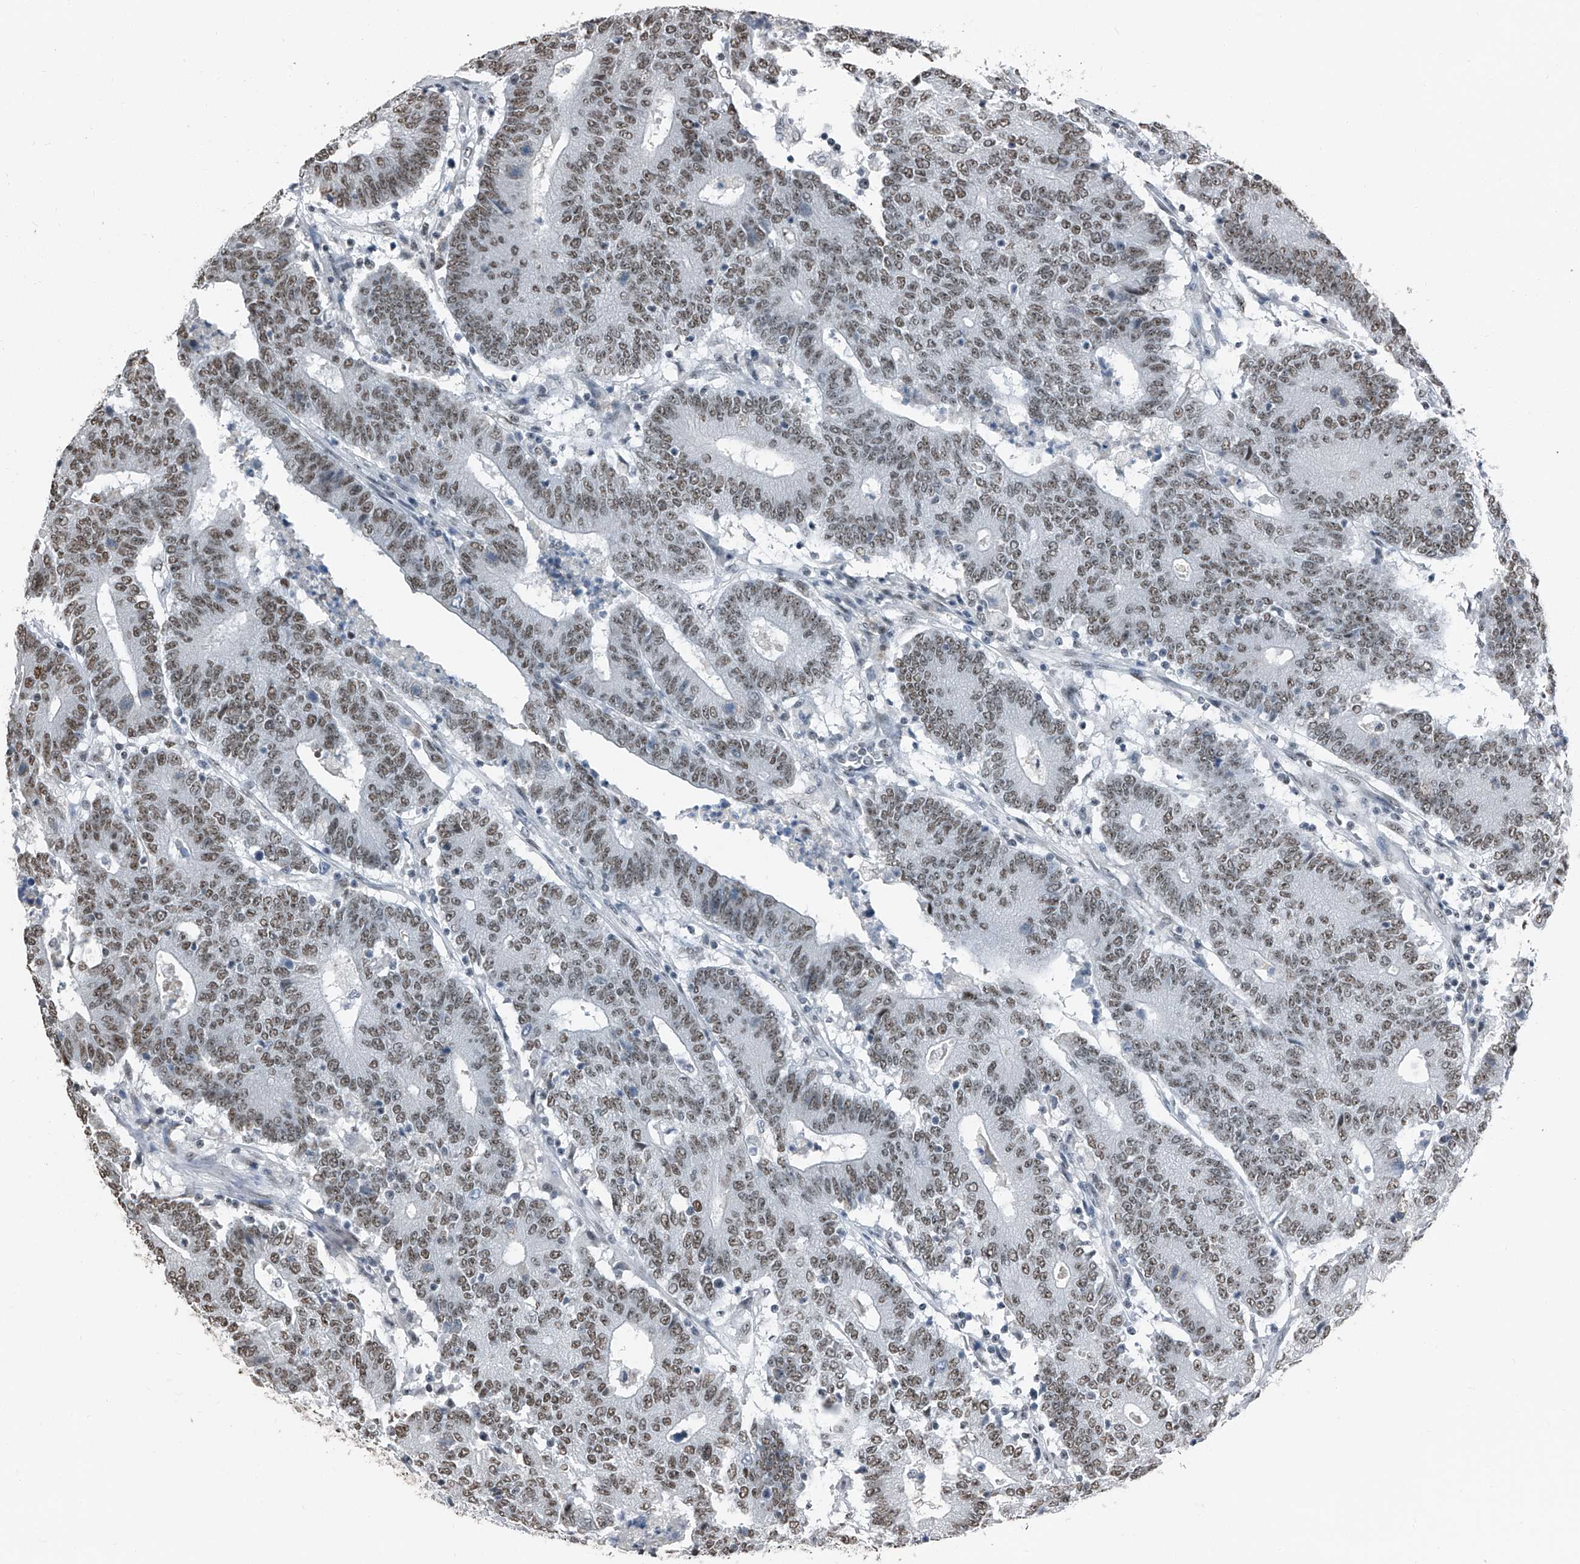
{"staining": {"intensity": "moderate", "quantity": ">75%", "location": "nuclear"}, "tissue": "colorectal cancer", "cell_type": "Tumor cells", "image_type": "cancer", "snomed": [{"axis": "morphology", "description": "Normal tissue, NOS"}, {"axis": "morphology", "description": "Adenocarcinoma, NOS"}, {"axis": "topography", "description": "Colon"}], "caption": "Tumor cells exhibit medium levels of moderate nuclear expression in about >75% of cells in human colorectal adenocarcinoma. The protein of interest is shown in brown color, while the nuclei are stained blue.", "gene": "TCOF1", "patient": {"sex": "female", "age": 75}}